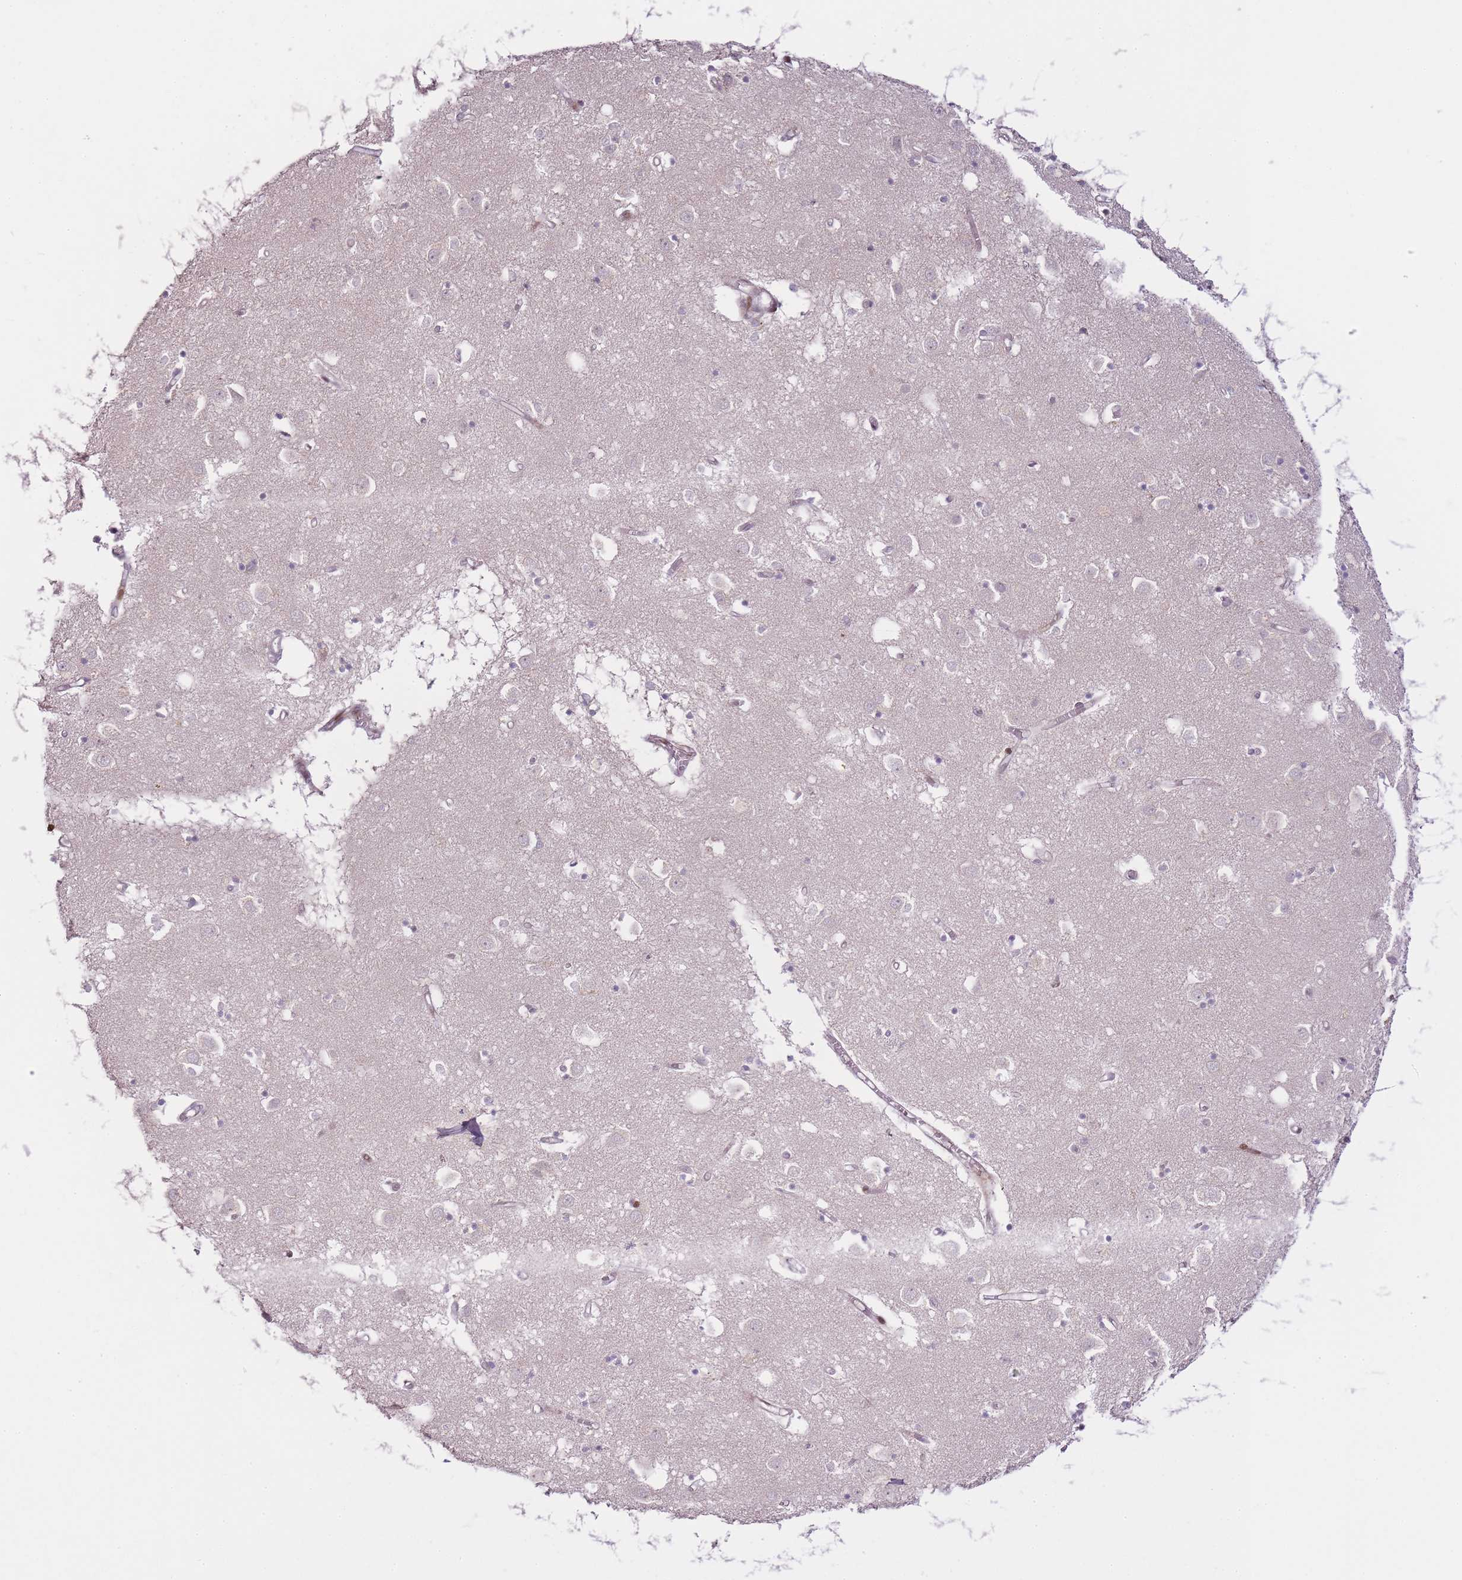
{"staining": {"intensity": "moderate", "quantity": "<25%", "location": "nuclear"}, "tissue": "caudate", "cell_type": "Glial cells", "image_type": "normal", "snomed": [{"axis": "morphology", "description": "Normal tissue, NOS"}, {"axis": "topography", "description": "Lateral ventricle wall"}], "caption": "This histopathology image reveals normal caudate stained with immunohistochemistry to label a protein in brown. The nuclear of glial cells show moderate positivity for the protein. Nuclei are counter-stained blue.", "gene": "OGG1", "patient": {"sex": "male", "age": 70}}